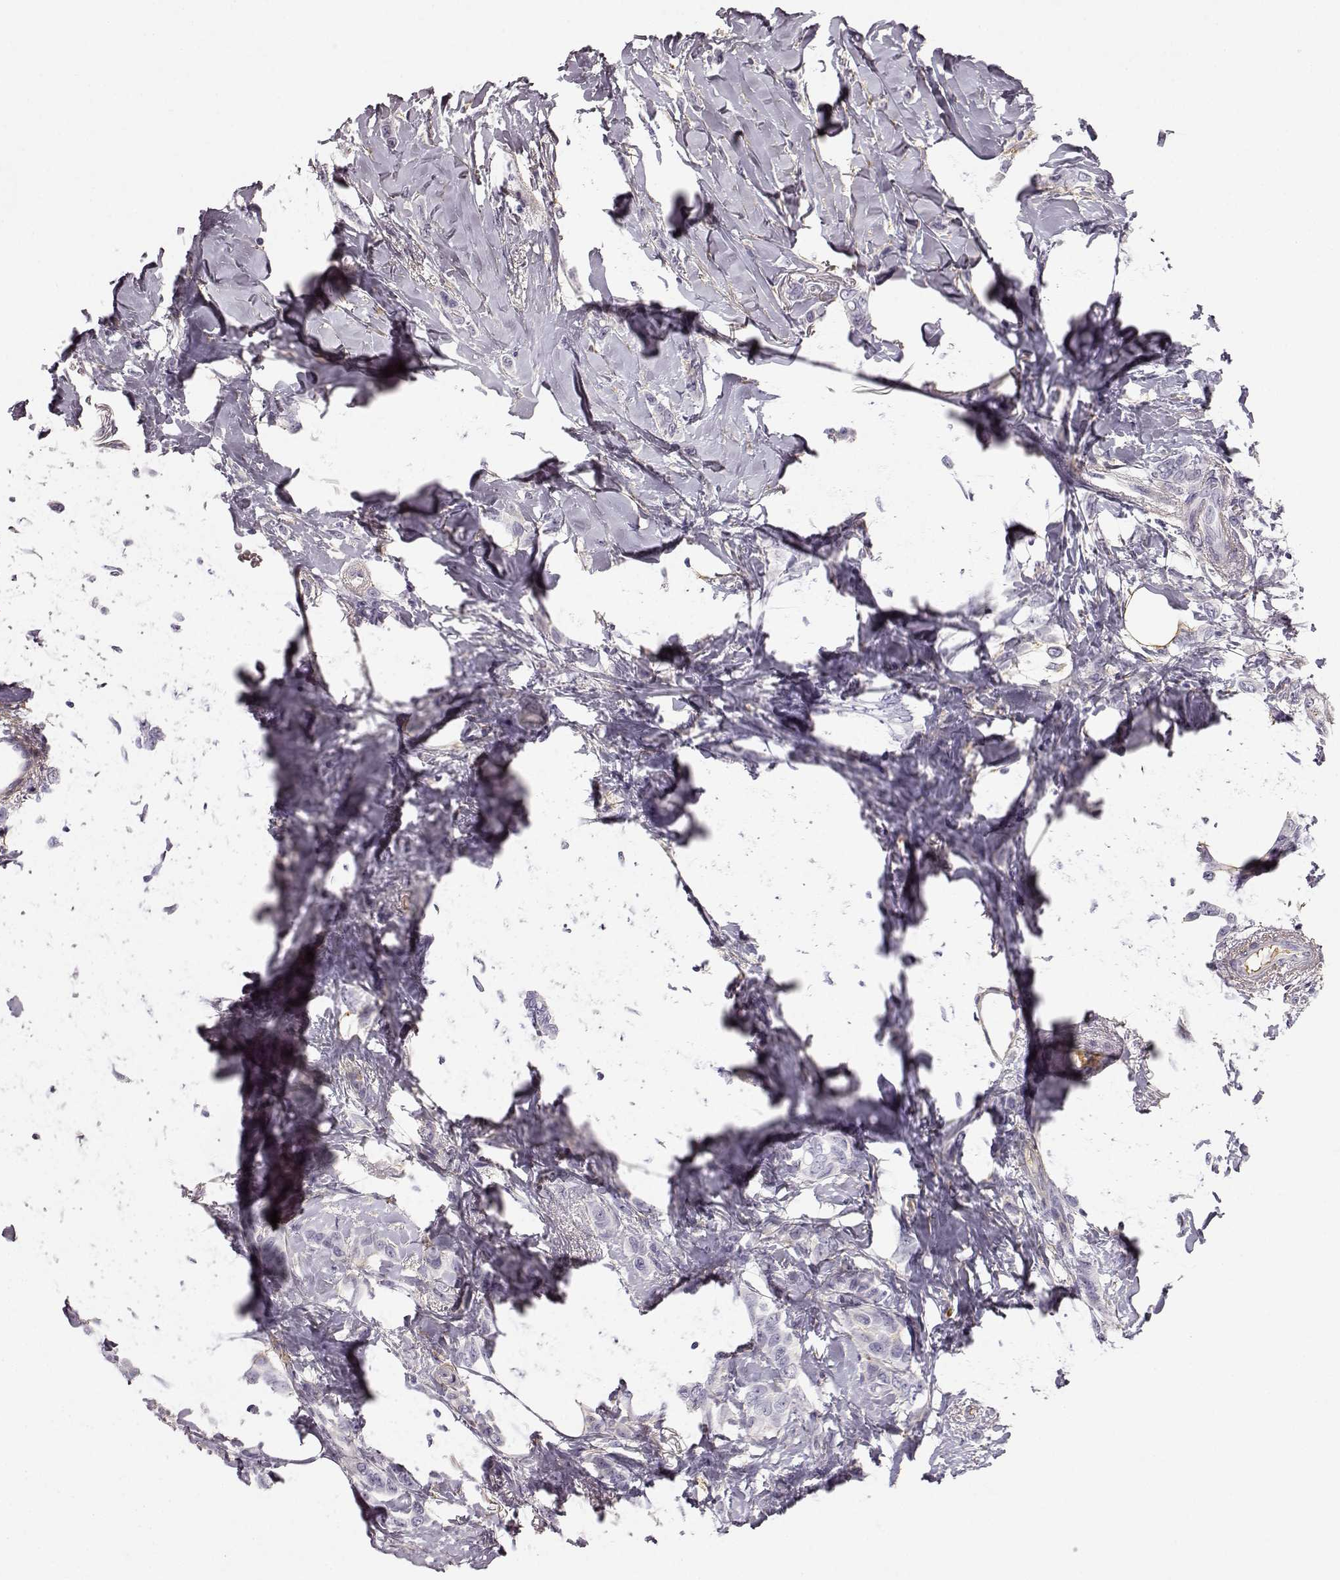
{"staining": {"intensity": "negative", "quantity": "none", "location": "none"}, "tissue": "breast cancer", "cell_type": "Tumor cells", "image_type": "cancer", "snomed": [{"axis": "morphology", "description": "Lobular carcinoma"}, {"axis": "topography", "description": "Breast"}], "caption": "Immunohistochemistry of human breast lobular carcinoma reveals no expression in tumor cells.", "gene": "TRIM69", "patient": {"sex": "female", "age": 66}}